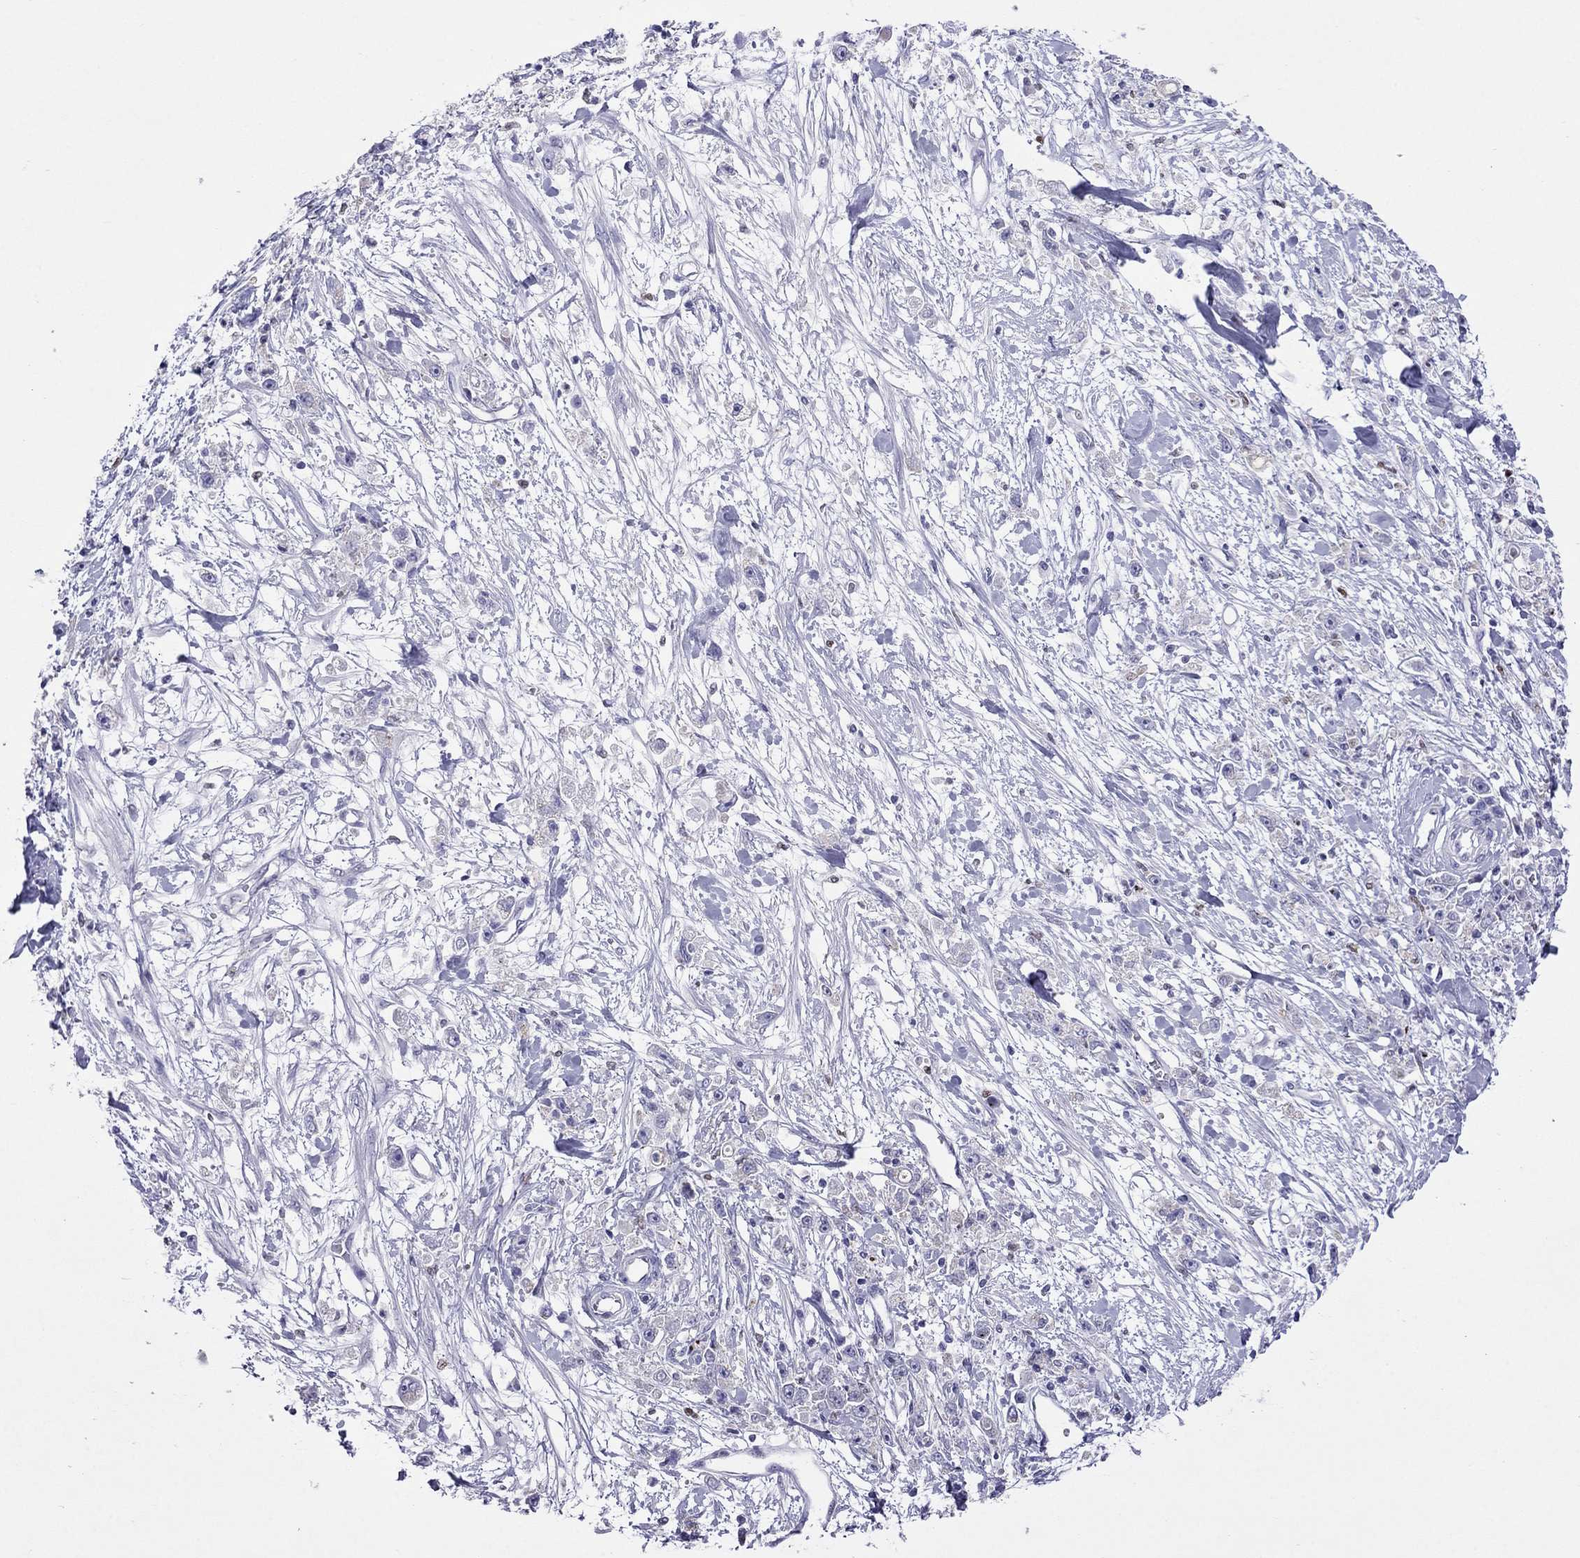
{"staining": {"intensity": "negative", "quantity": "none", "location": "none"}, "tissue": "stomach cancer", "cell_type": "Tumor cells", "image_type": "cancer", "snomed": [{"axis": "morphology", "description": "Adenocarcinoma, NOS"}, {"axis": "topography", "description": "Stomach"}], "caption": "Stomach cancer was stained to show a protein in brown. There is no significant positivity in tumor cells. (DAB (3,3'-diaminobenzidine) IHC with hematoxylin counter stain).", "gene": "MPZ", "patient": {"sex": "female", "age": 59}}